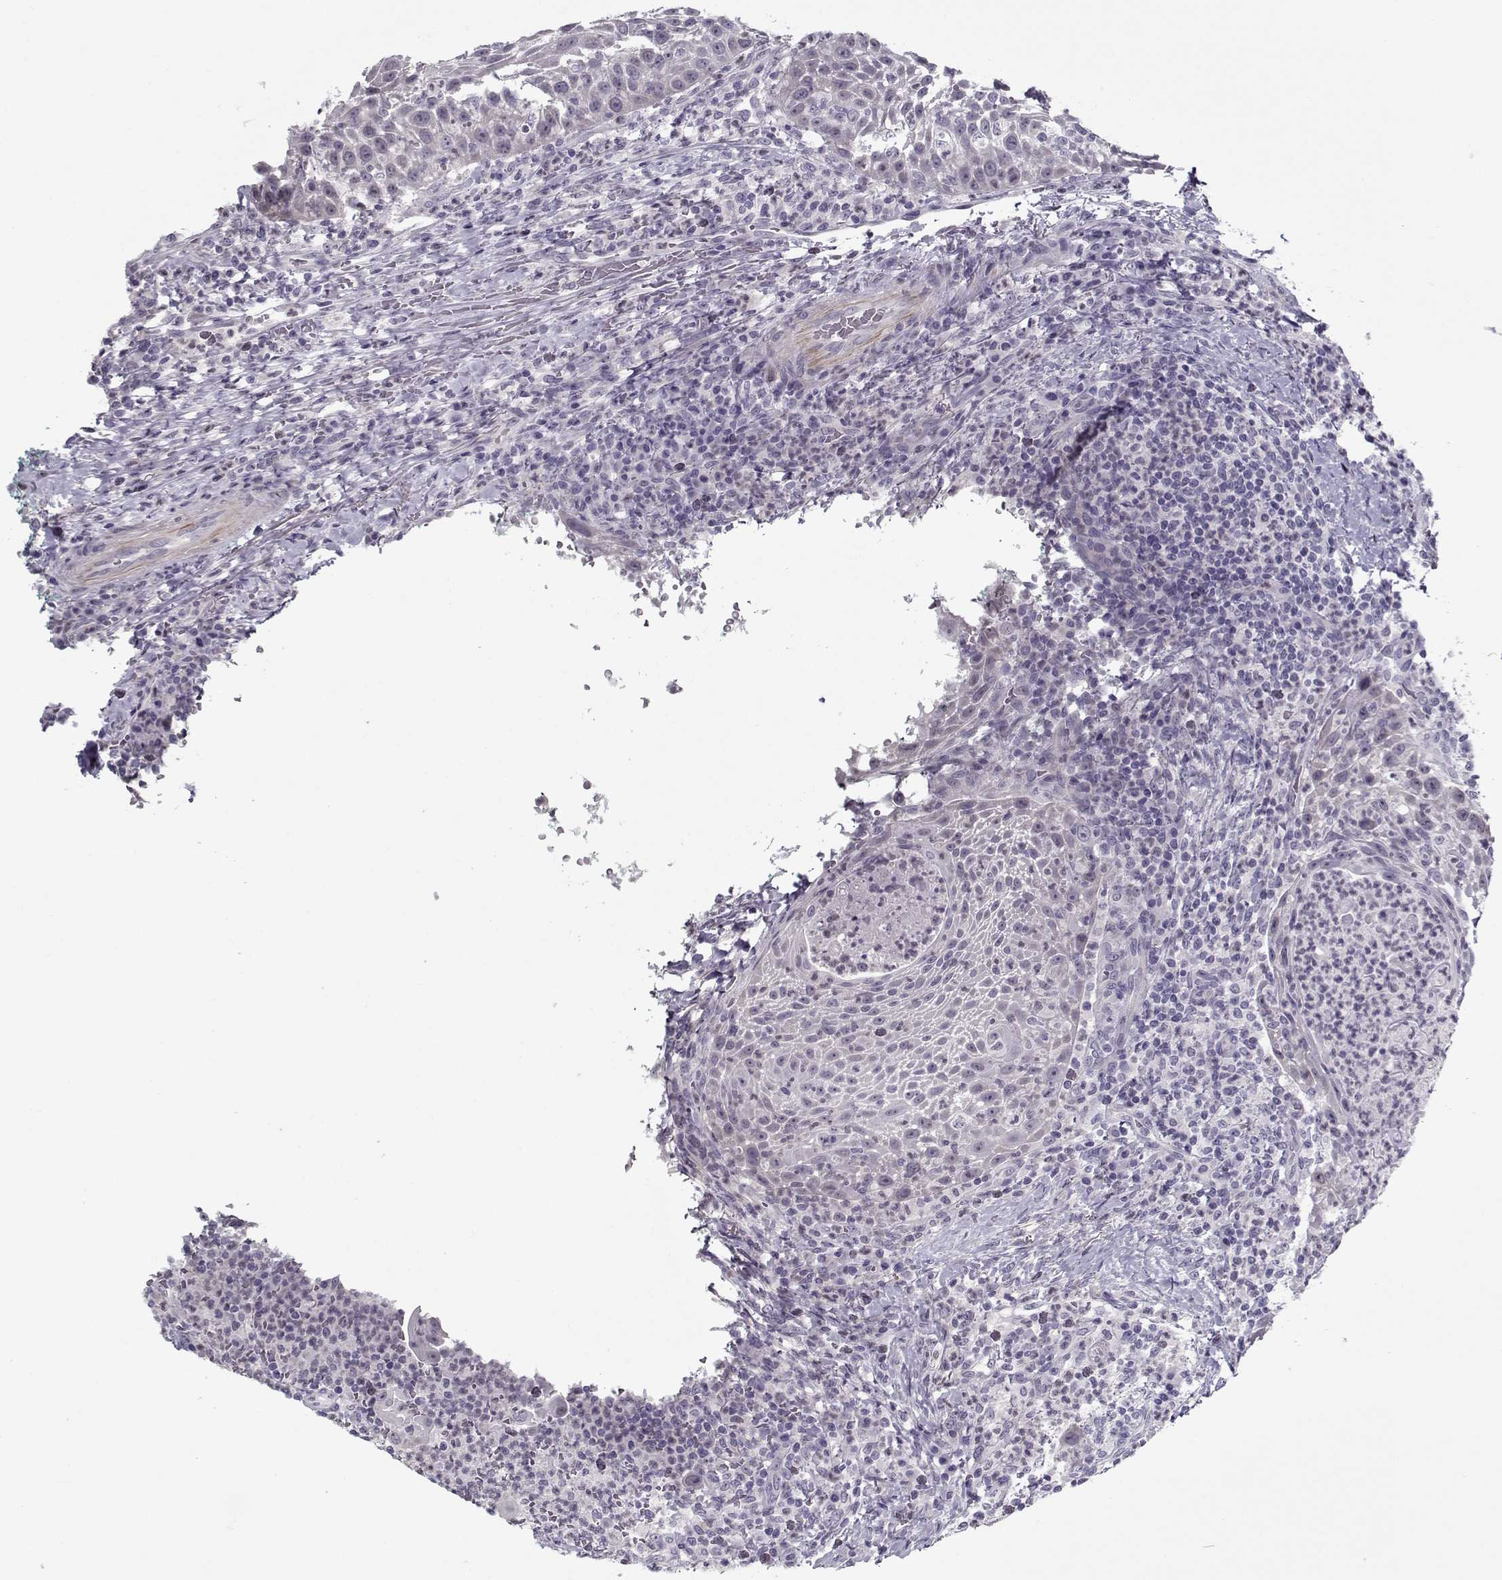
{"staining": {"intensity": "negative", "quantity": "none", "location": "none"}, "tissue": "head and neck cancer", "cell_type": "Tumor cells", "image_type": "cancer", "snomed": [{"axis": "morphology", "description": "Squamous cell carcinoma, NOS"}, {"axis": "topography", "description": "Head-Neck"}], "caption": "Protein analysis of head and neck squamous cell carcinoma displays no significant positivity in tumor cells.", "gene": "CIBAR1", "patient": {"sex": "male", "age": 69}}